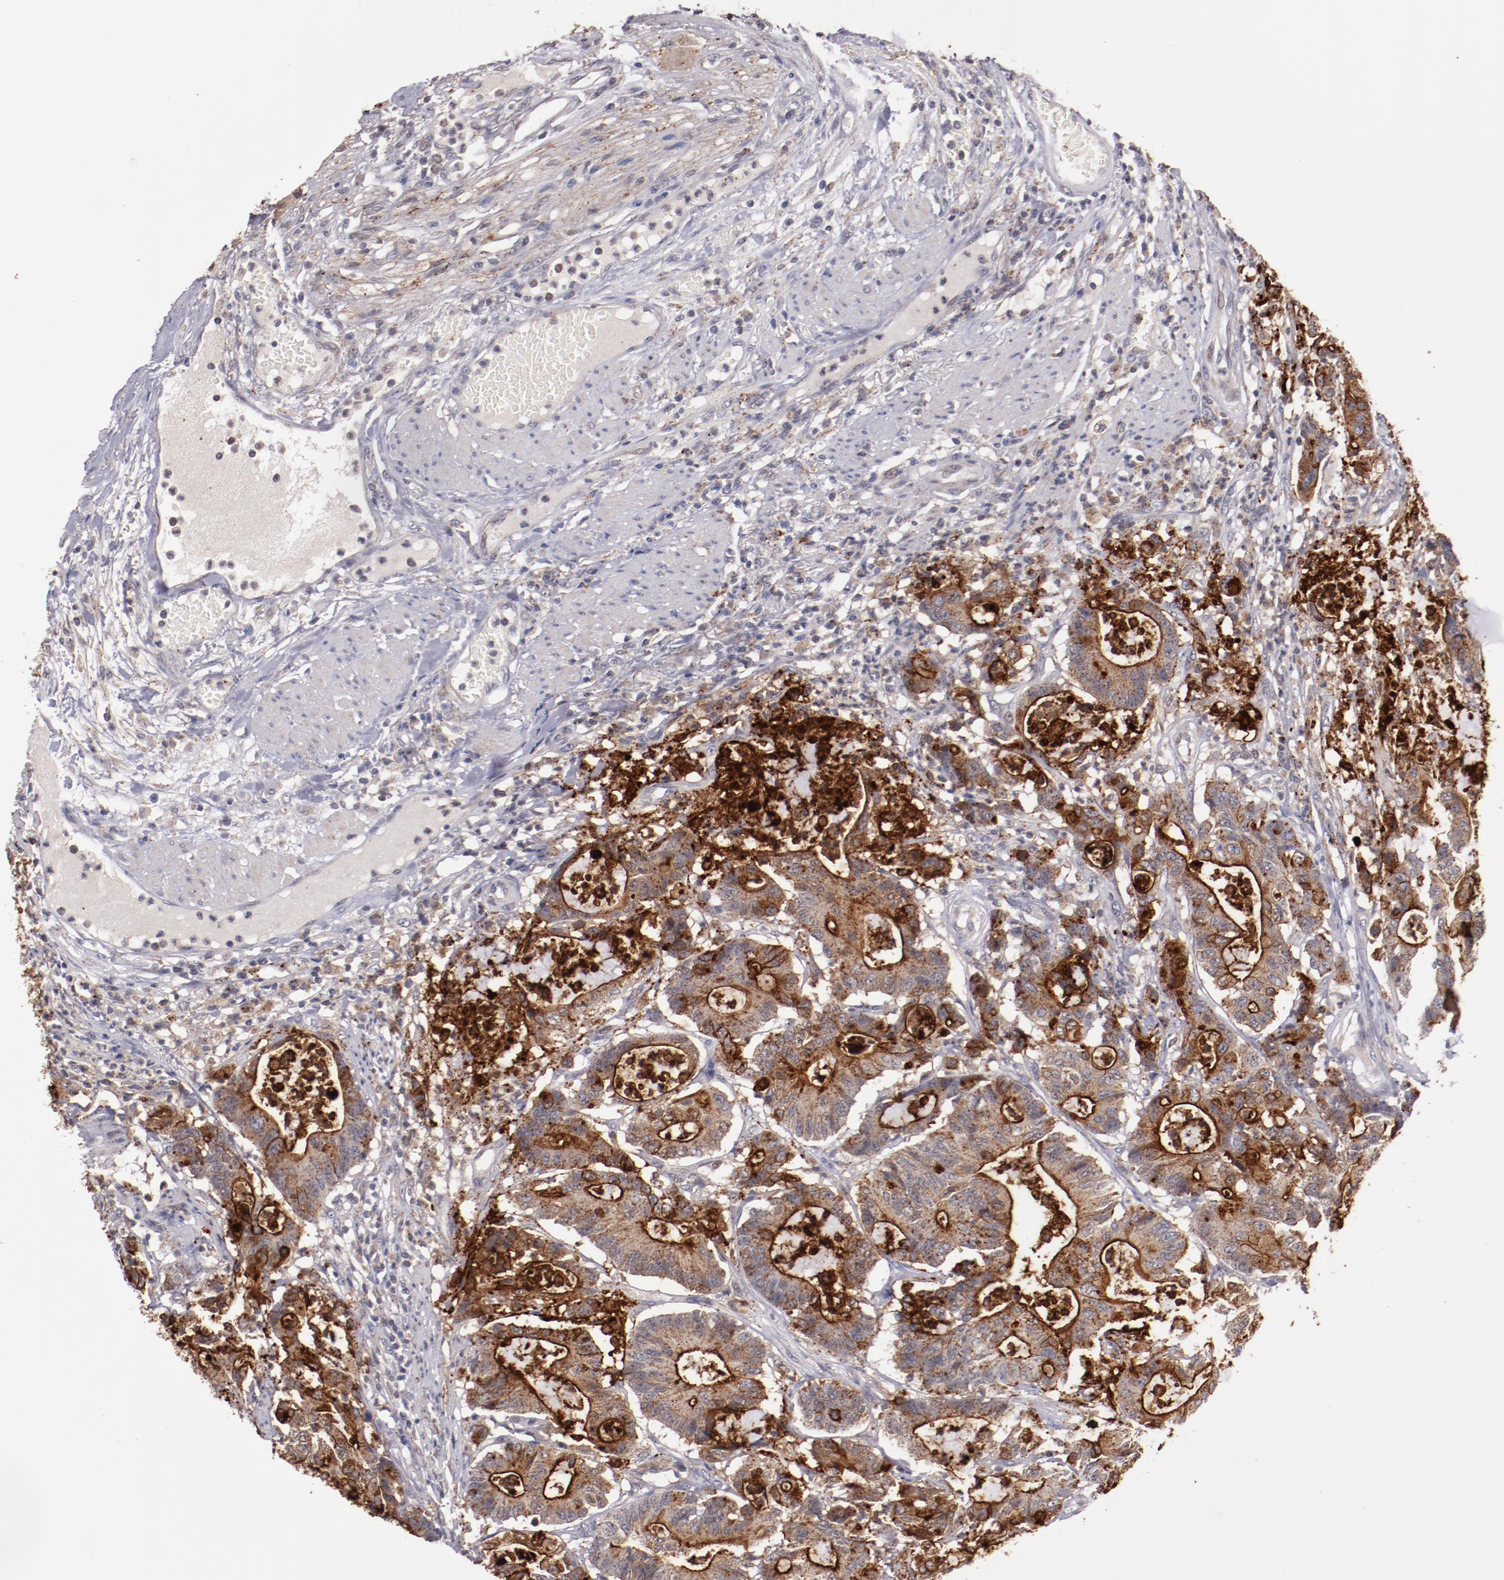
{"staining": {"intensity": "strong", "quantity": ">75%", "location": "cytoplasmic/membranous"}, "tissue": "colorectal cancer", "cell_type": "Tumor cells", "image_type": "cancer", "snomed": [{"axis": "morphology", "description": "Adenocarcinoma, NOS"}, {"axis": "topography", "description": "Colon"}], "caption": "A brown stain labels strong cytoplasmic/membranous expression of a protein in human colorectal adenocarcinoma tumor cells. Nuclei are stained in blue.", "gene": "SYP", "patient": {"sex": "female", "age": 84}}